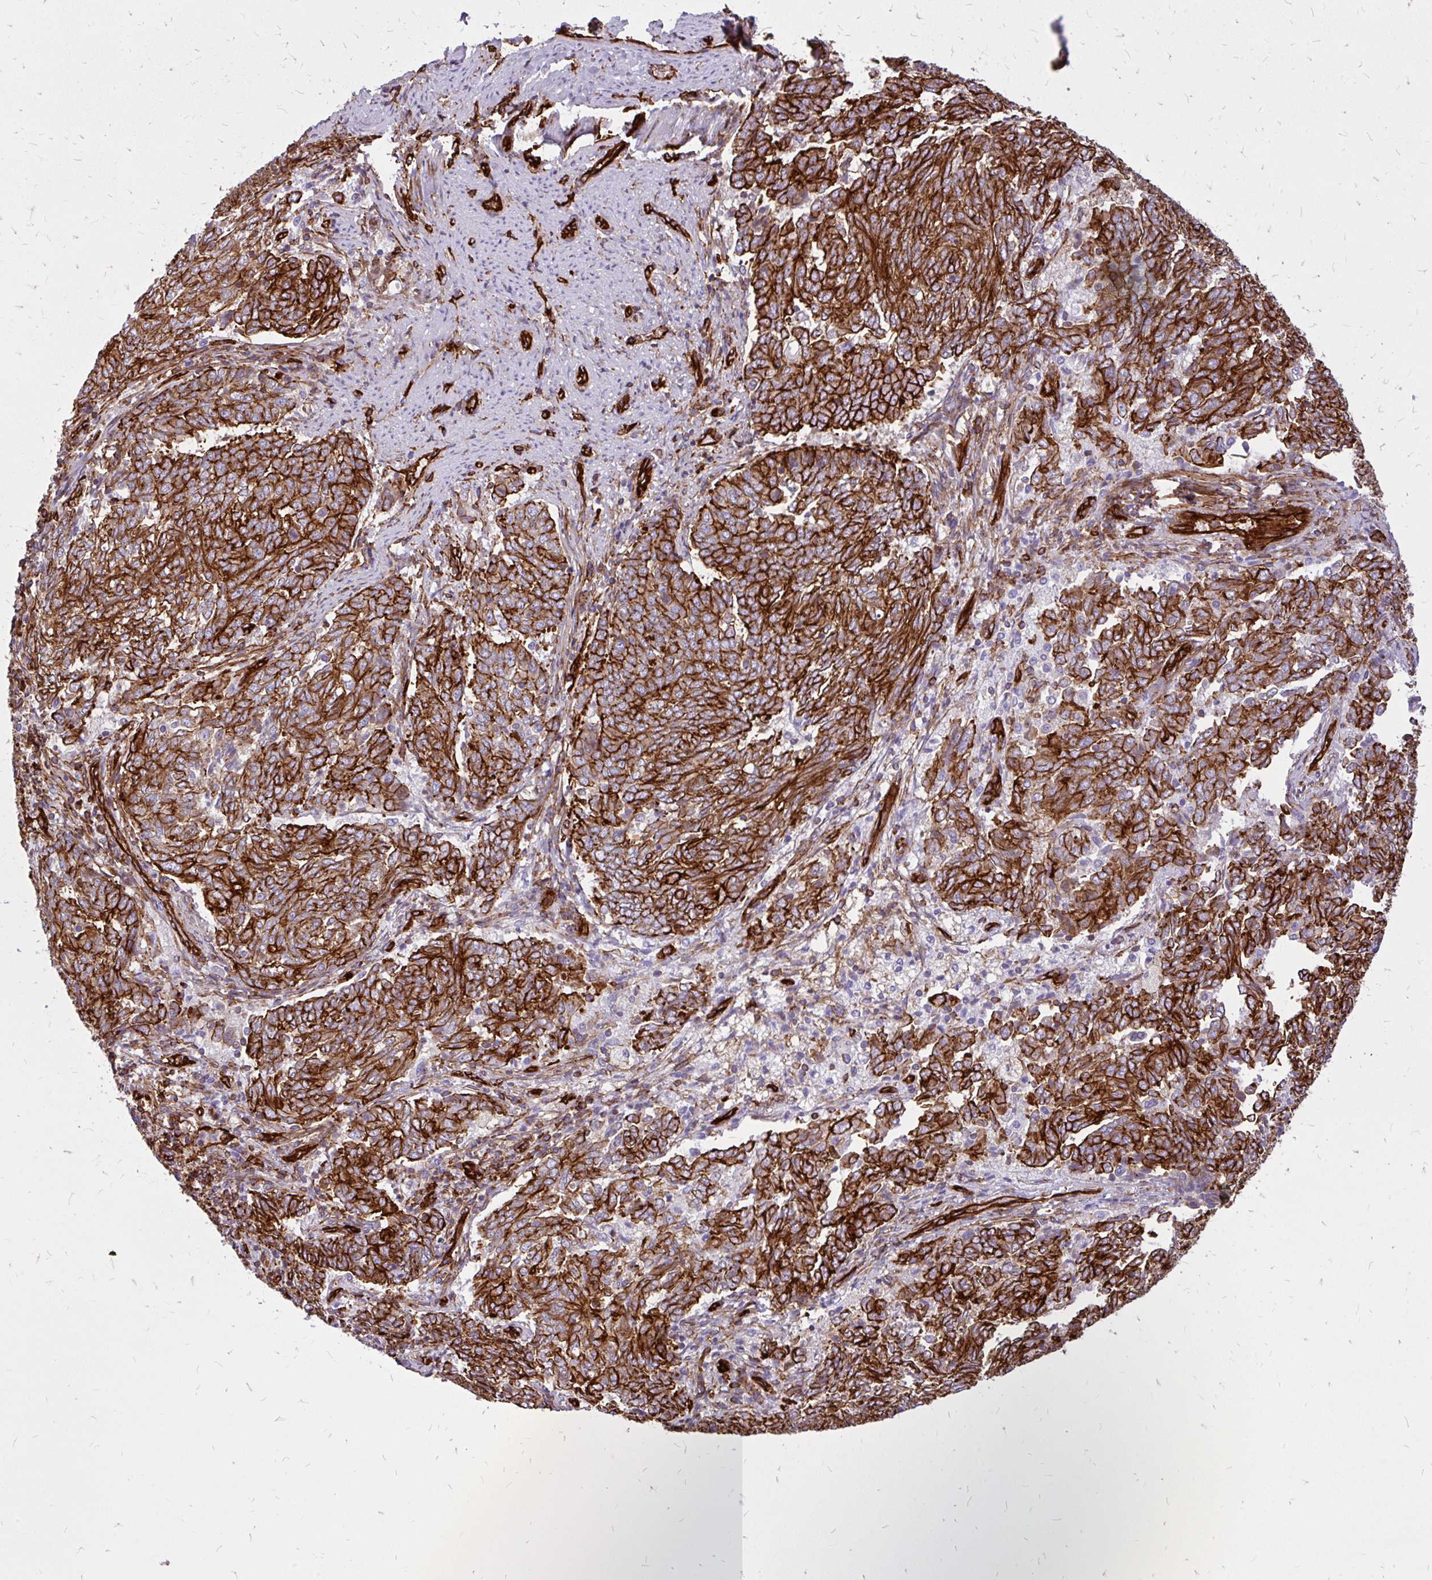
{"staining": {"intensity": "strong", "quantity": ">75%", "location": "cytoplasmic/membranous"}, "tissue": "endometrial cancer", "cell_type": "Tumor cells", "image_type": "cancer", "snomed": [{"axis": "morphology", "description": "Adenocarcinoma, NOS"}, {"axis": "topography", "description": "Endometrium"}], "caption": "Human endometrial cancer (adenocarcinoma) stained for a protein (brown) displays strong cytoplasmic/membranous positive positivity in approximately >75% of tumor cells.", "gene": "MAP1LC3B", "patient": {"sex": "female", "age": 80}}